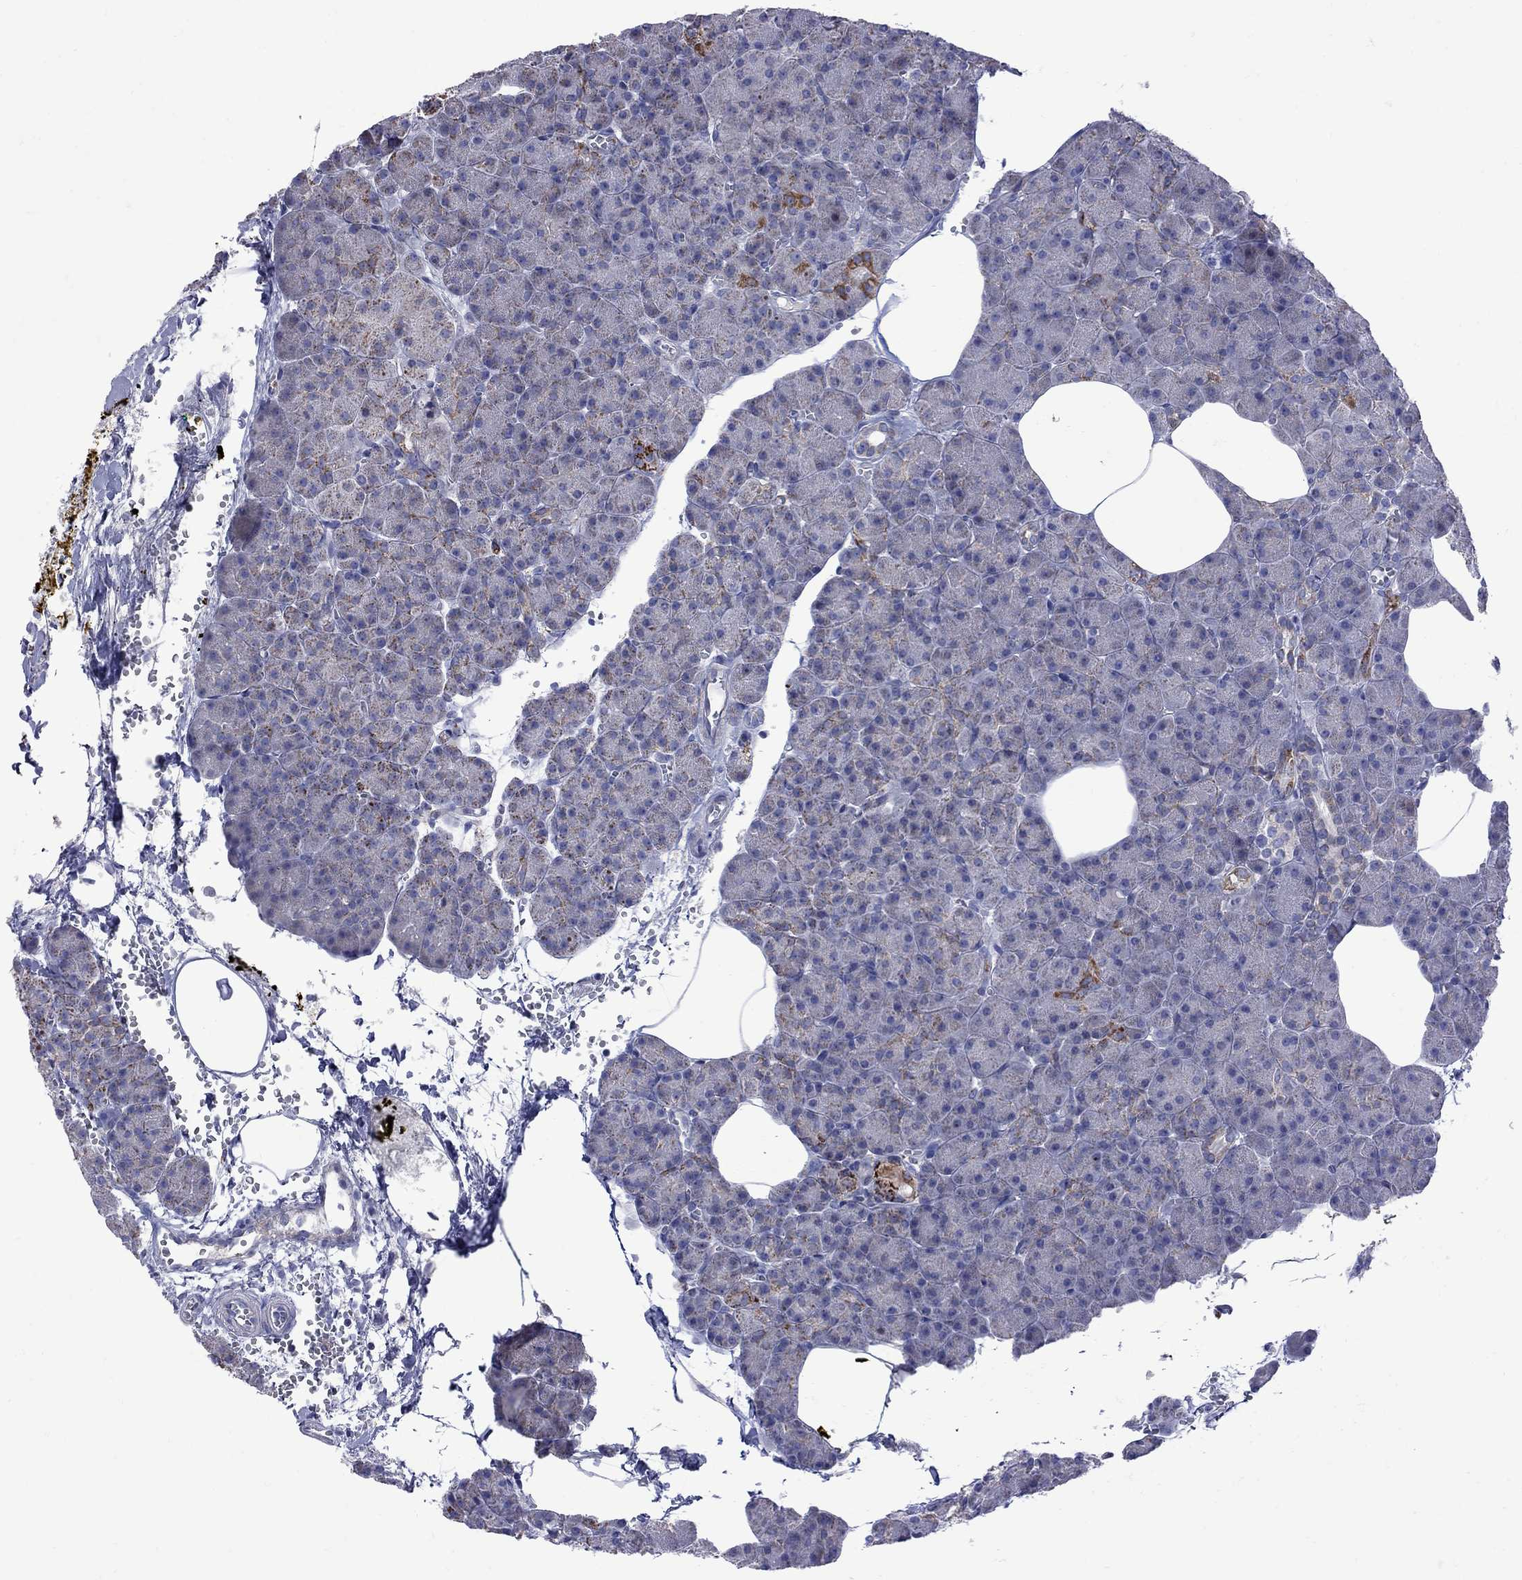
{"staining": {"intensity": "strong", "quantity": "<25%", "location": "cytoplasmic/membranous"}, "tissue": "pancreas", "cell_type": "Exocrine glandular cells", "image_type": "normal", "snomed": [{"axis": "morphology", "description": "Normal tissue, NOS"}, {"axis": "topography", "description": "Pancreas"}], "caption": "Protein positivity by immunohistochemistry demonstrates strong cytoplasmic/membranous expression in about <25% of exocrine glandular cells in benign pancreas.", "gene": "SESTD1", "patient": {"sex": "female", "age": 45}}